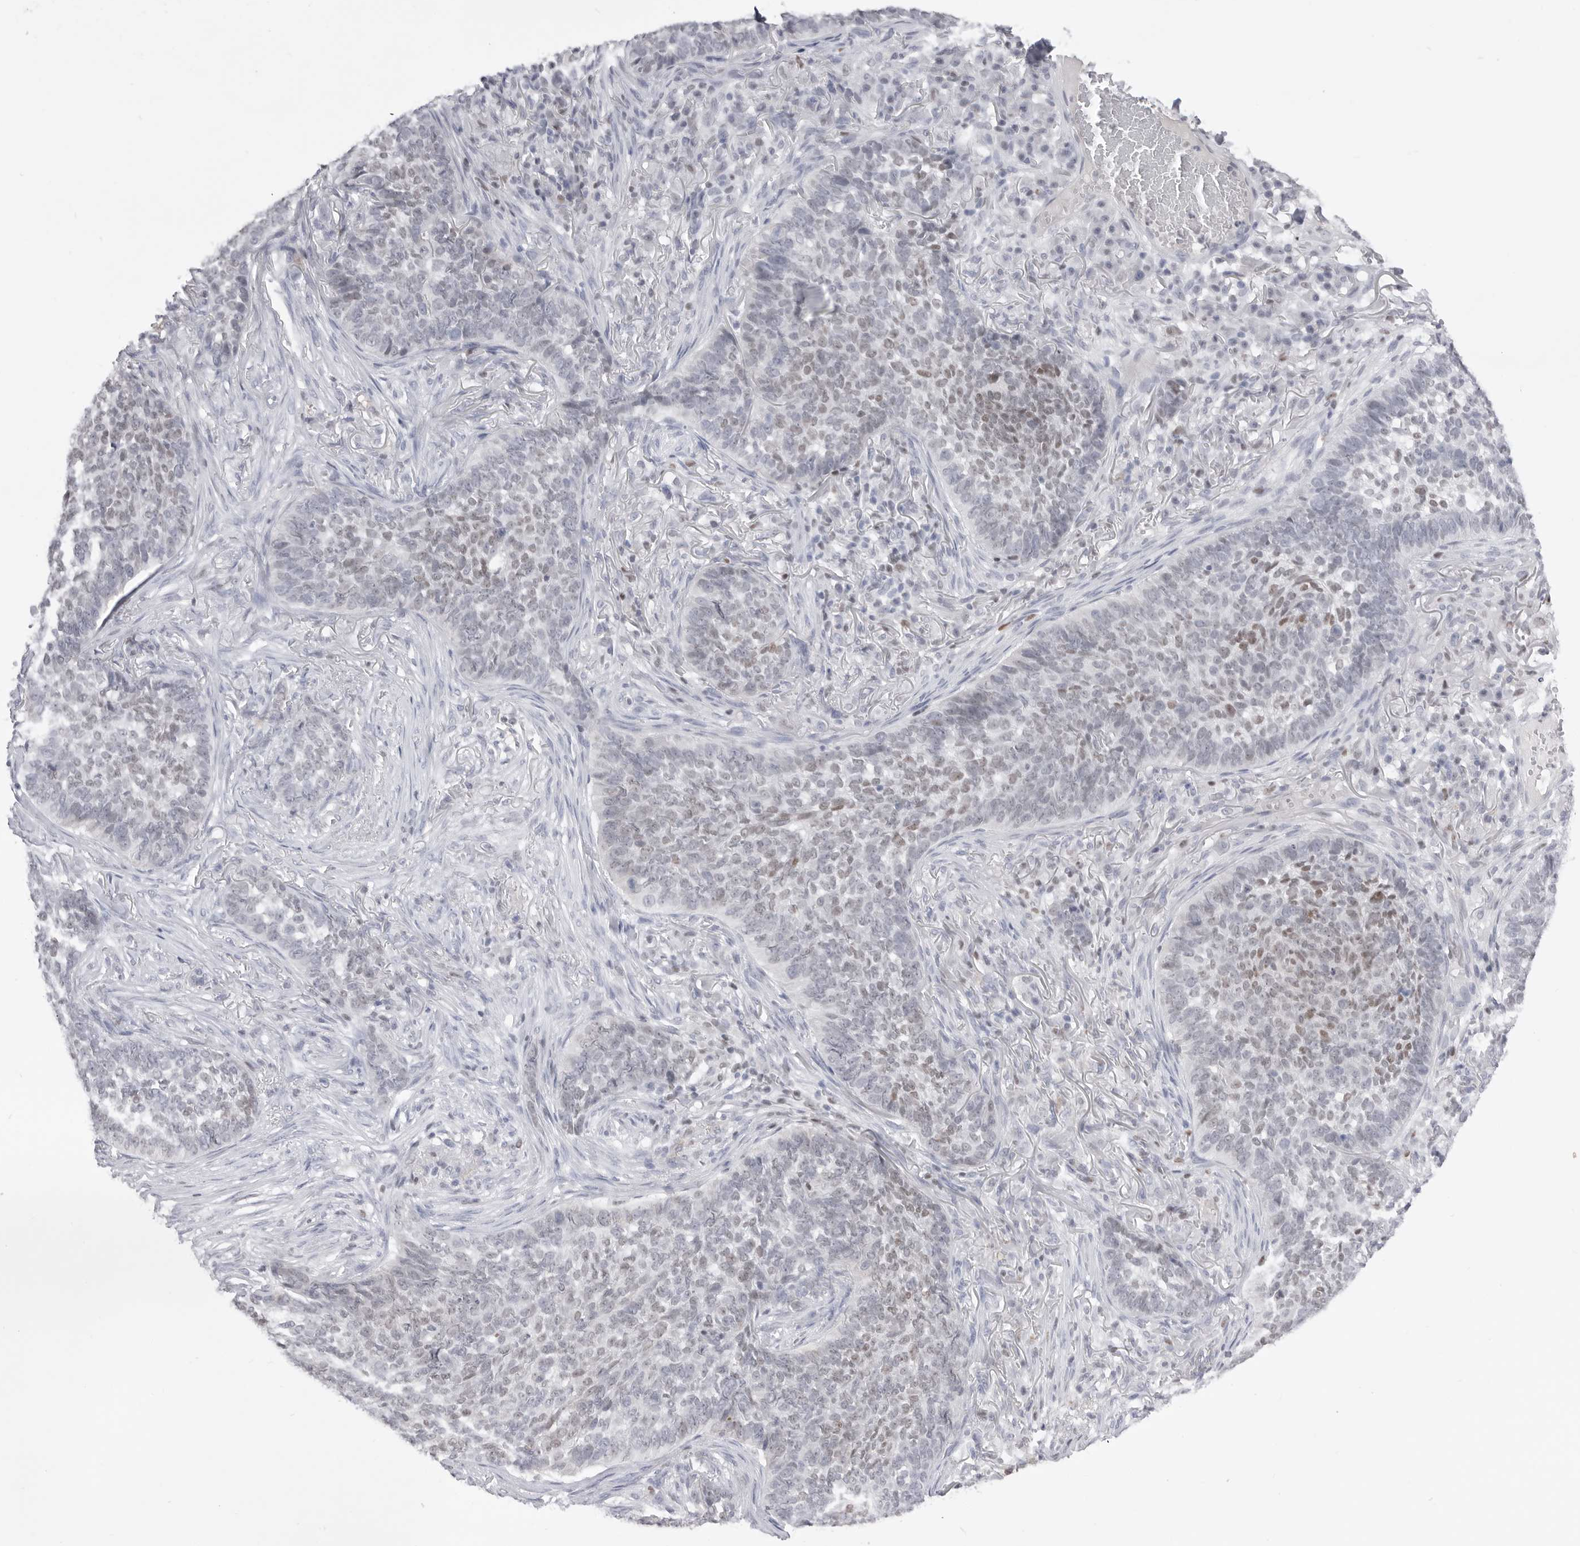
{"staining": {"intensity": "weak", "quantity": "<25%", "location": "nuclear"}, "tissue": "skin cancer", "cell_type": "Tumor cells", "image_type": "cancer", "snomed": [{"axis": "morphology", "description": "Basal cell carcinoma"}, {"axis": "topography", "description": "Skin"}], "caption": "IHC image of neoplastic tissue: skin cancer stained with DAB (3,3'-diaminobenzidine) reveals no significant protein staining in tumor cells. (DAB IHC visualized using brightfield microscopy, high magnification).", "gene": "ZBTB7B", "patient": {"sex": "male", "age": 85}}